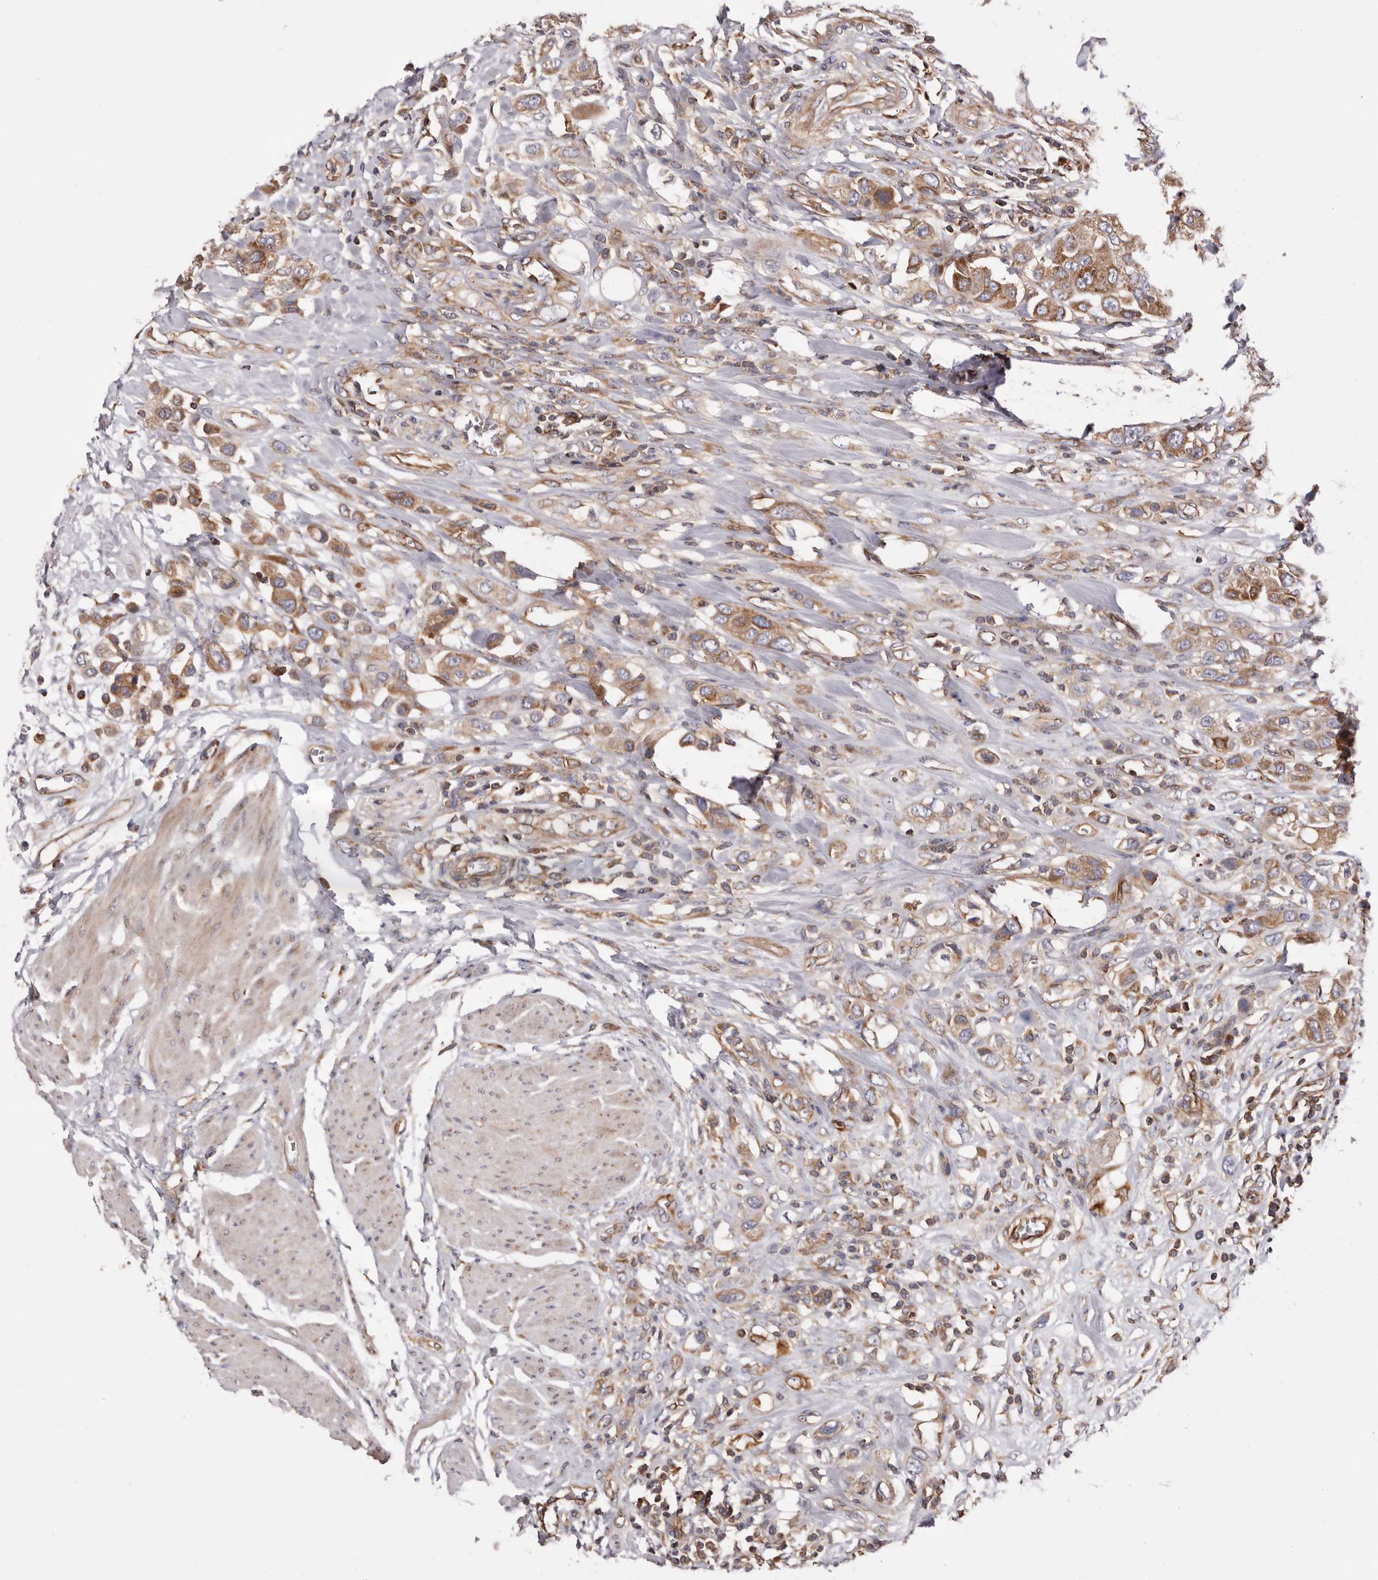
{"staining": {"intensity": "moderate", "quantity": ">75%", "location": "cytoplasmic/membranous"}, "tissue": "urothelial cancer", "cell_type": "Tumor cells", "image_type": "cancer", "snomed": [{"axis": "morphology", "description": "Urothelial carcinoma, High grade"}, {"axis": "topography", "description": "Urinary bladder"}], "caption": "A brown stain labels moderate cytoplasmic/membranous staining of a protein in human urothelial cancer tumor cells.", "gene": "COQ8B", "patient": {"sex": "male", "age": 50}}